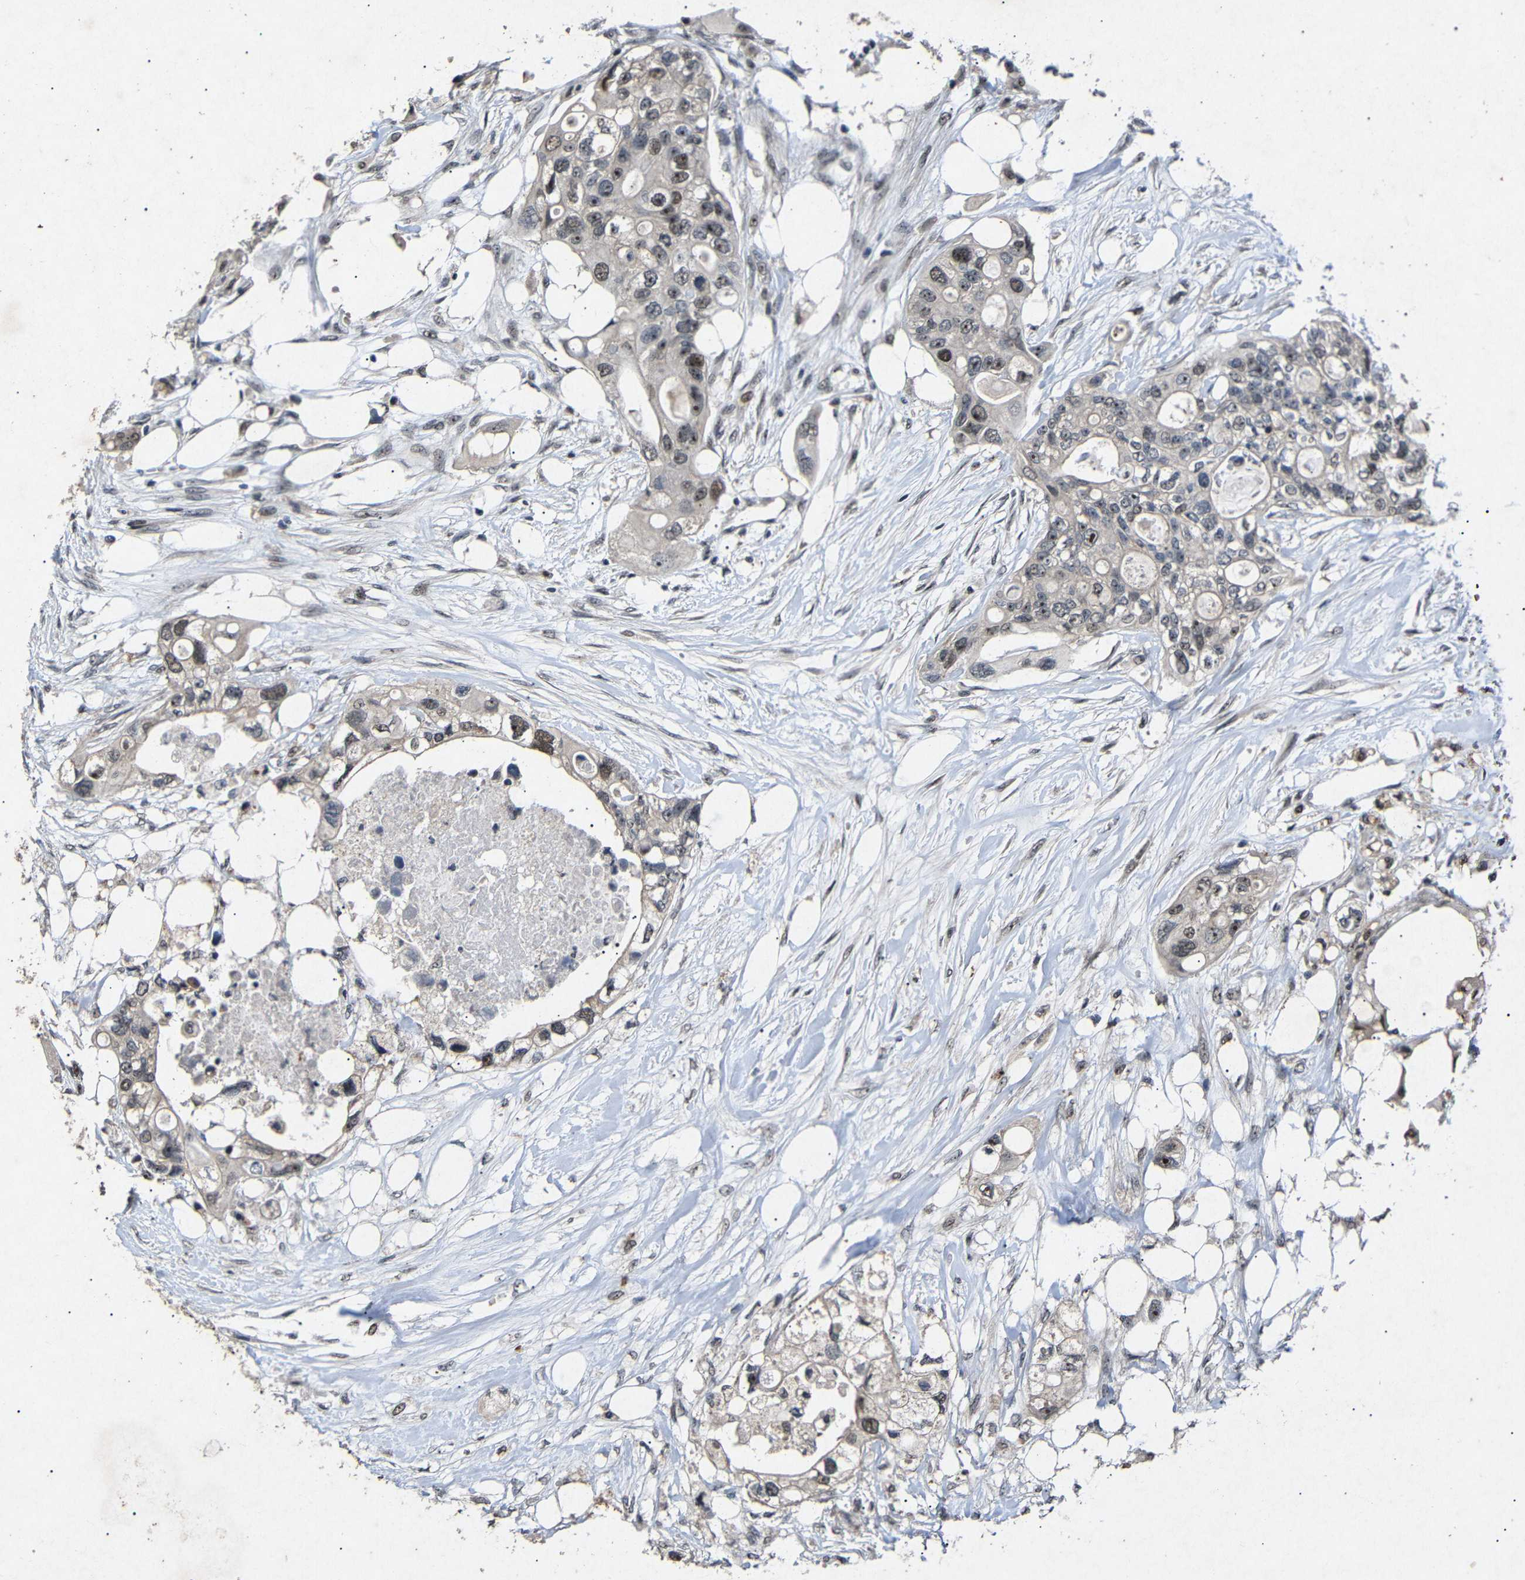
{"staining": {"intensity": "moderate", "quantity": "25%-75%", "location": "nuclear"}, "tissue": "colorectal cancer", "cell_type": "Tumor cells", "image_type": "cancer", "snomed": [{"axis": "morphology", "description": "Adenocarcinoma, NOS"}, {"axis": "topography", "description": "Colon"}], "caption": "Approximately 25%-75% of tumor cells in human colorectal cancer (adenocarcinoma) display moderate nuclear protein expression as visualized by brown immunohistochemical staining.", "gene": "PARN", "patient": {"sex": "female", "age": 57}}